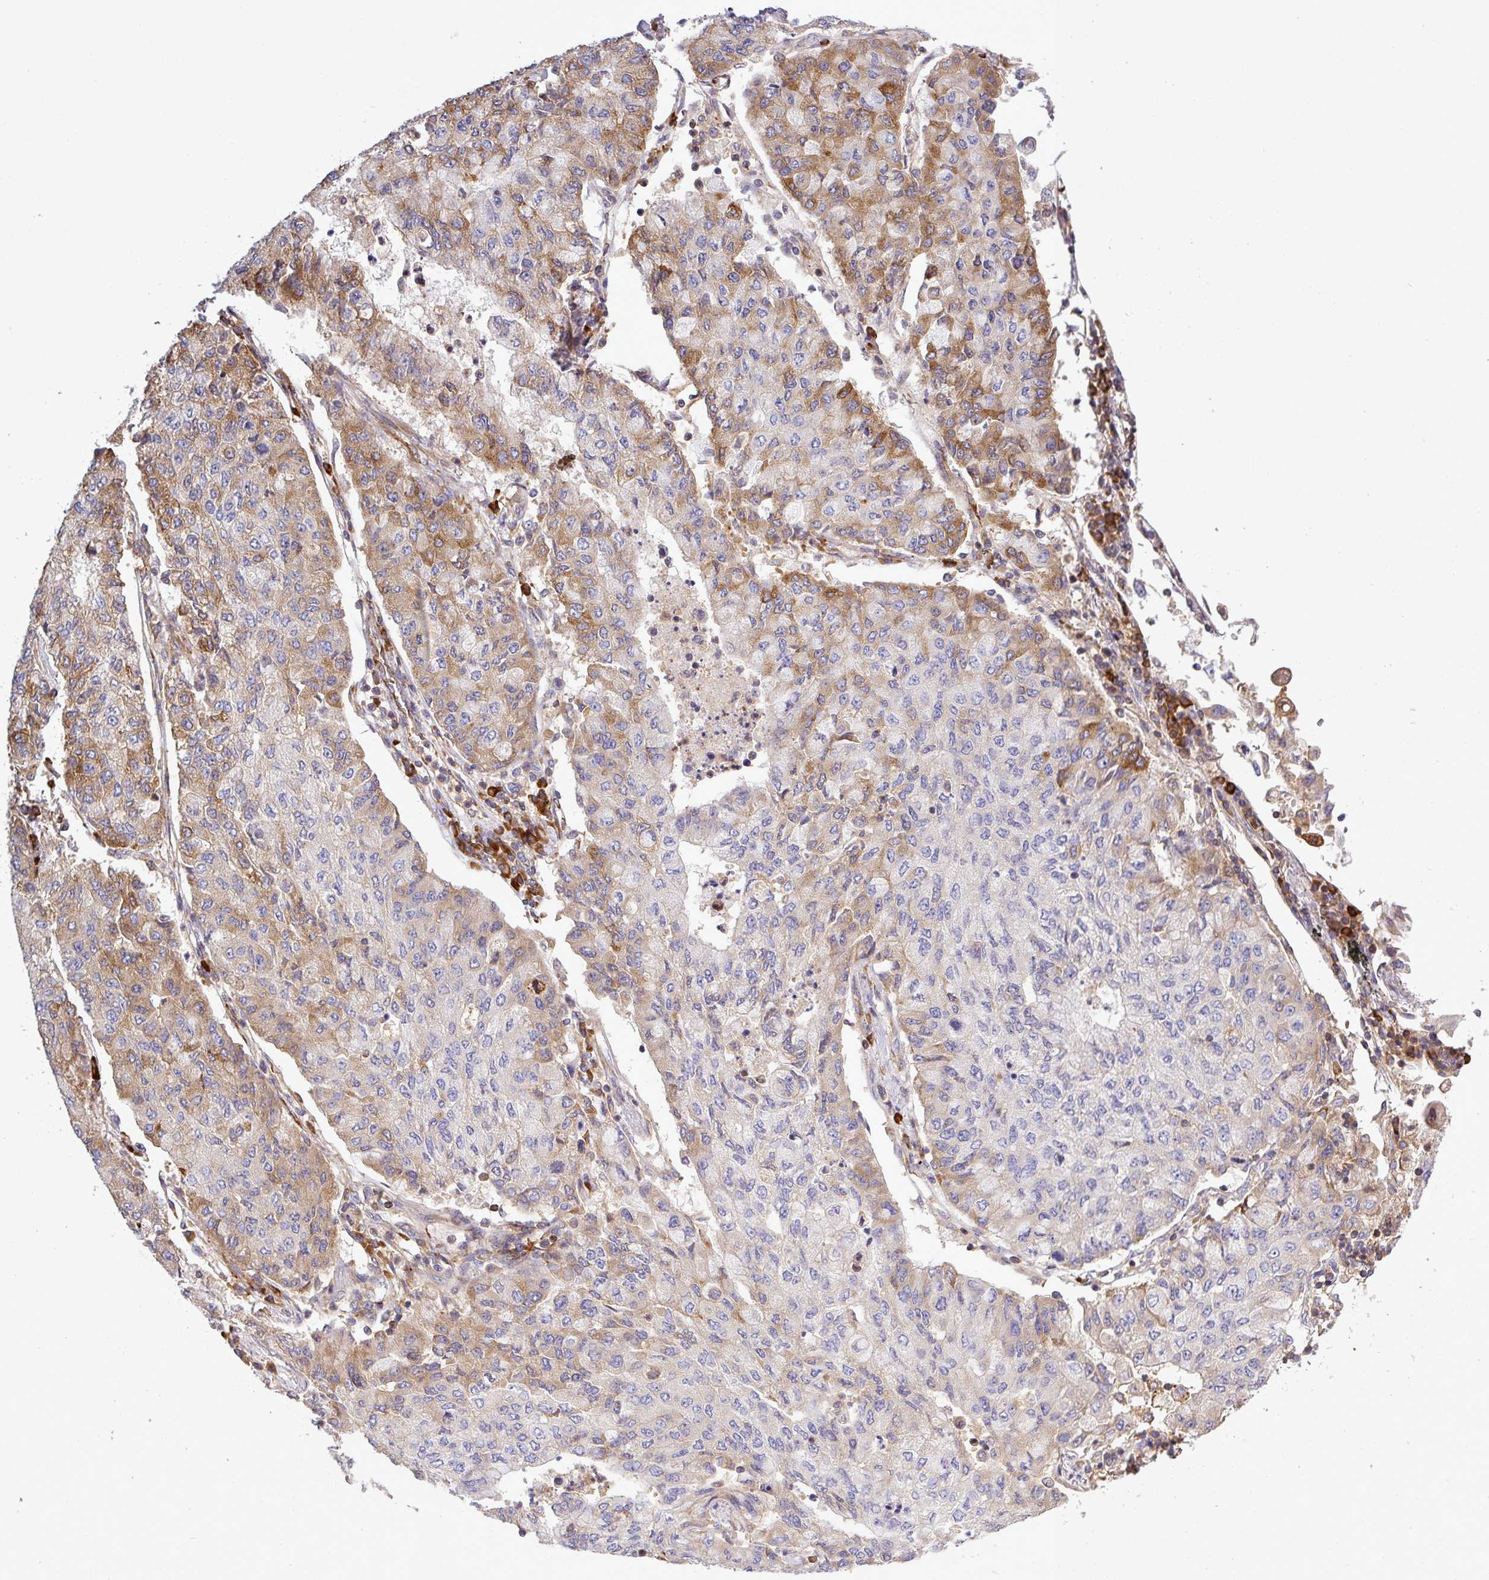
{"staining": {"intensity": "moderate", "quantity": "<25%", "location": "cytoplasmic/membranous"}, "tissue": "lung cancer", "cell_type": "Tumor cells", "image_type": "cancer", "snomed": [{"axis": "morphology", "description": "Squamous cell carcinoma, NOS"}, {"axis": "topography", "description": "Lung"}], "caption": "This is an image of immunohistochemistry (IHC) staining of lung cancer, which shows moderate staining in the cytoplasmic/membranous of tumor cells.", "gene": "LRRC74B", "patient": {"sex": "male", "age": 74}}